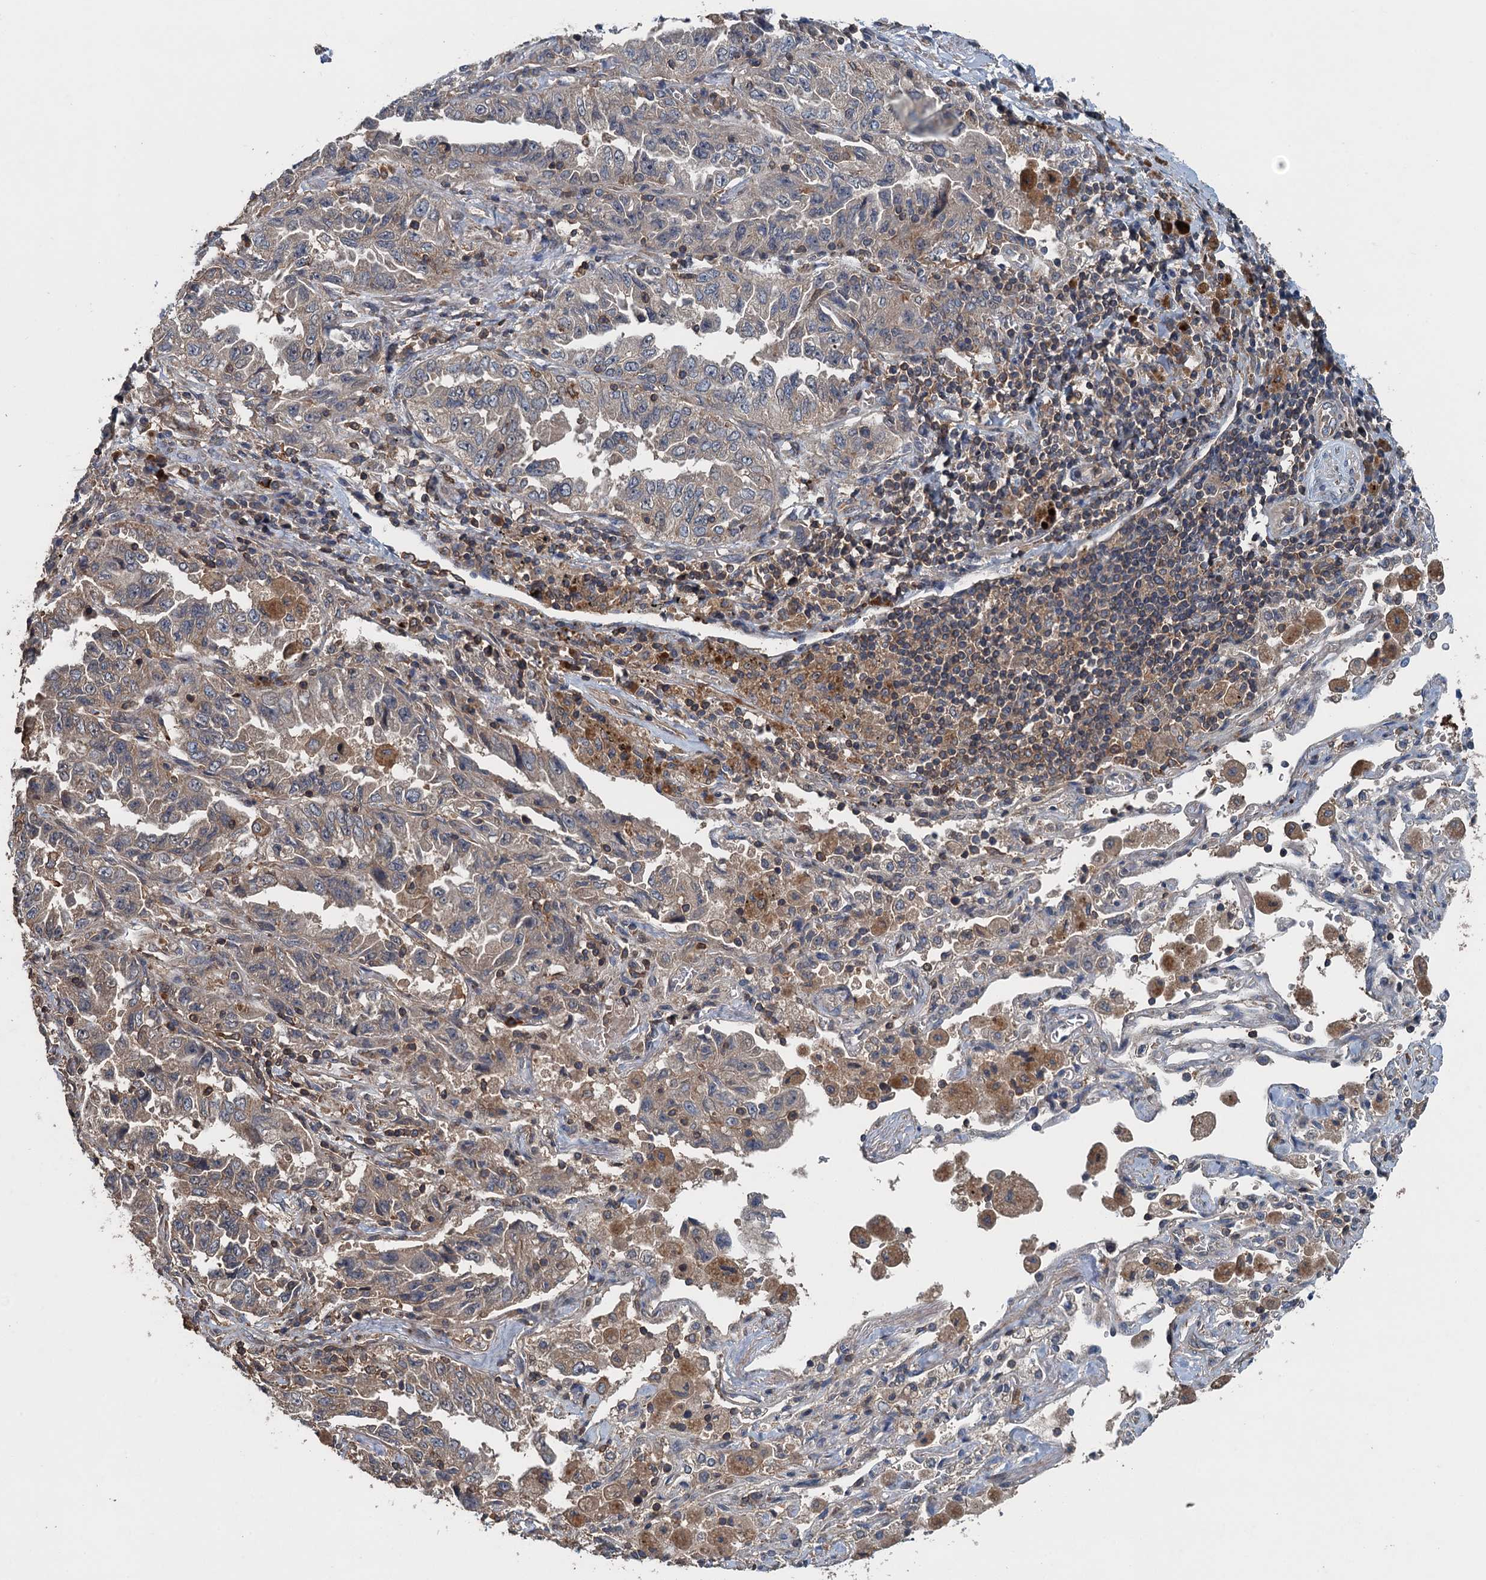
{"staining": {"intensity": "weak", "quantity": "25%-75%", "location": "cytoplasmic/membranous"}, "tissue": "lung cancer", "cell_type": "Tumor cells", "image_type": "cancer", "snomed": [{"axis": "morphology", "description": "Adenocarcinoma, NOS"}, {"axis": "topography", "description": "Lung"}], "caption": "Adenocarcinoma (lung) was stained to show a protein in brown. There is low levels of weak cytoplasmic/membranous positivity in about 25%-75% of tumor cells.", "gene": "BORCS5", "patient": {"sex": "female", "age": 51}}